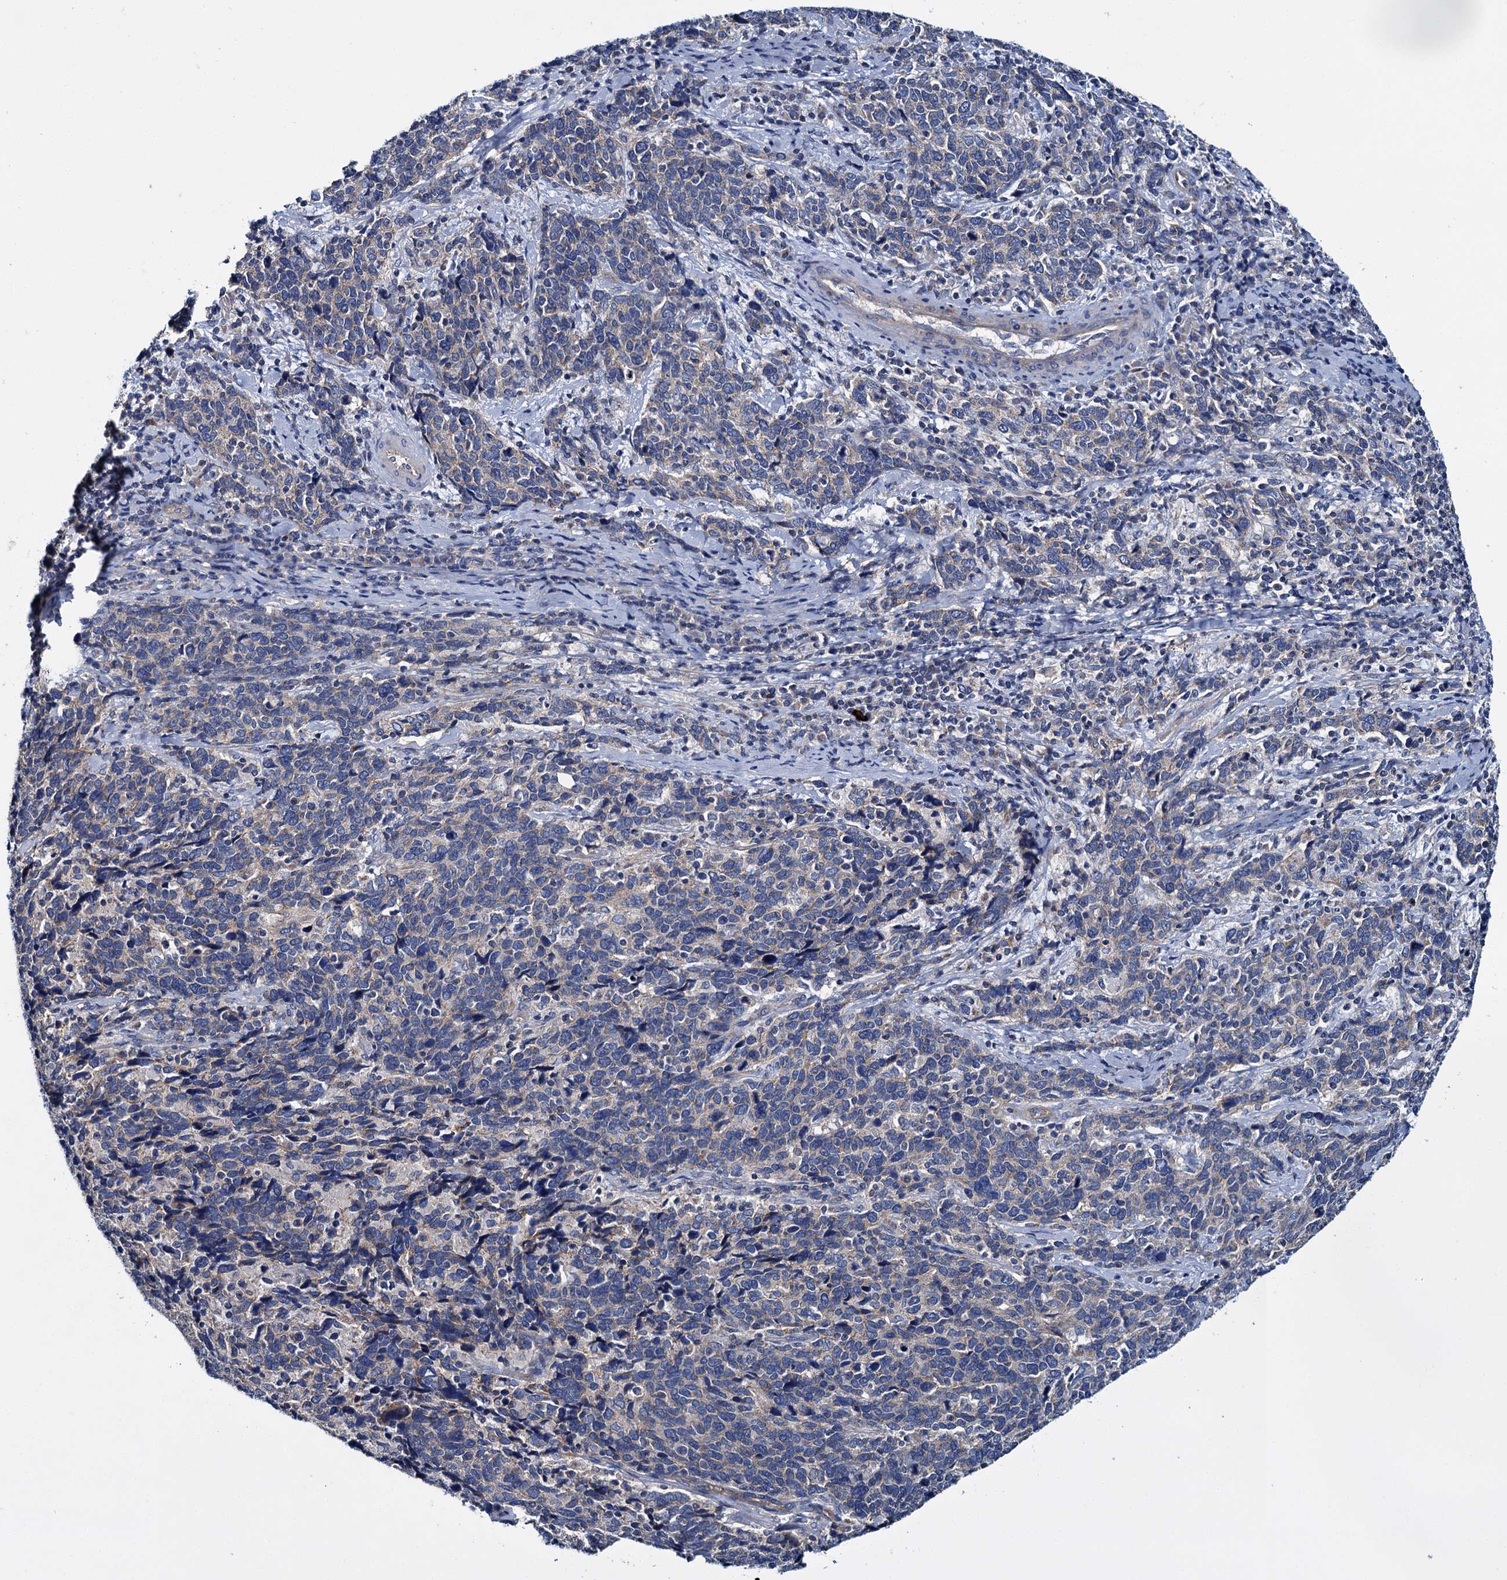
{"staining": {"intensity": "weak", "quantity": "<25%", "location": "cytoplasmic/membranous"}, "tissue": "cervical cancer", "cell_type": "Tumor cells", "image_type": "cancer", "snomed": [{"axis": "morphology", "description": "Squamous cell carcinoma, NOS"}, {"axis": "topography", "description": "Cervix"}], "caption": "Tumor cells show no significant protein staining in cervical squamous cell carcinoma.", "gene": "CEP295", "patient": {"sex": "female", "age": 41}}